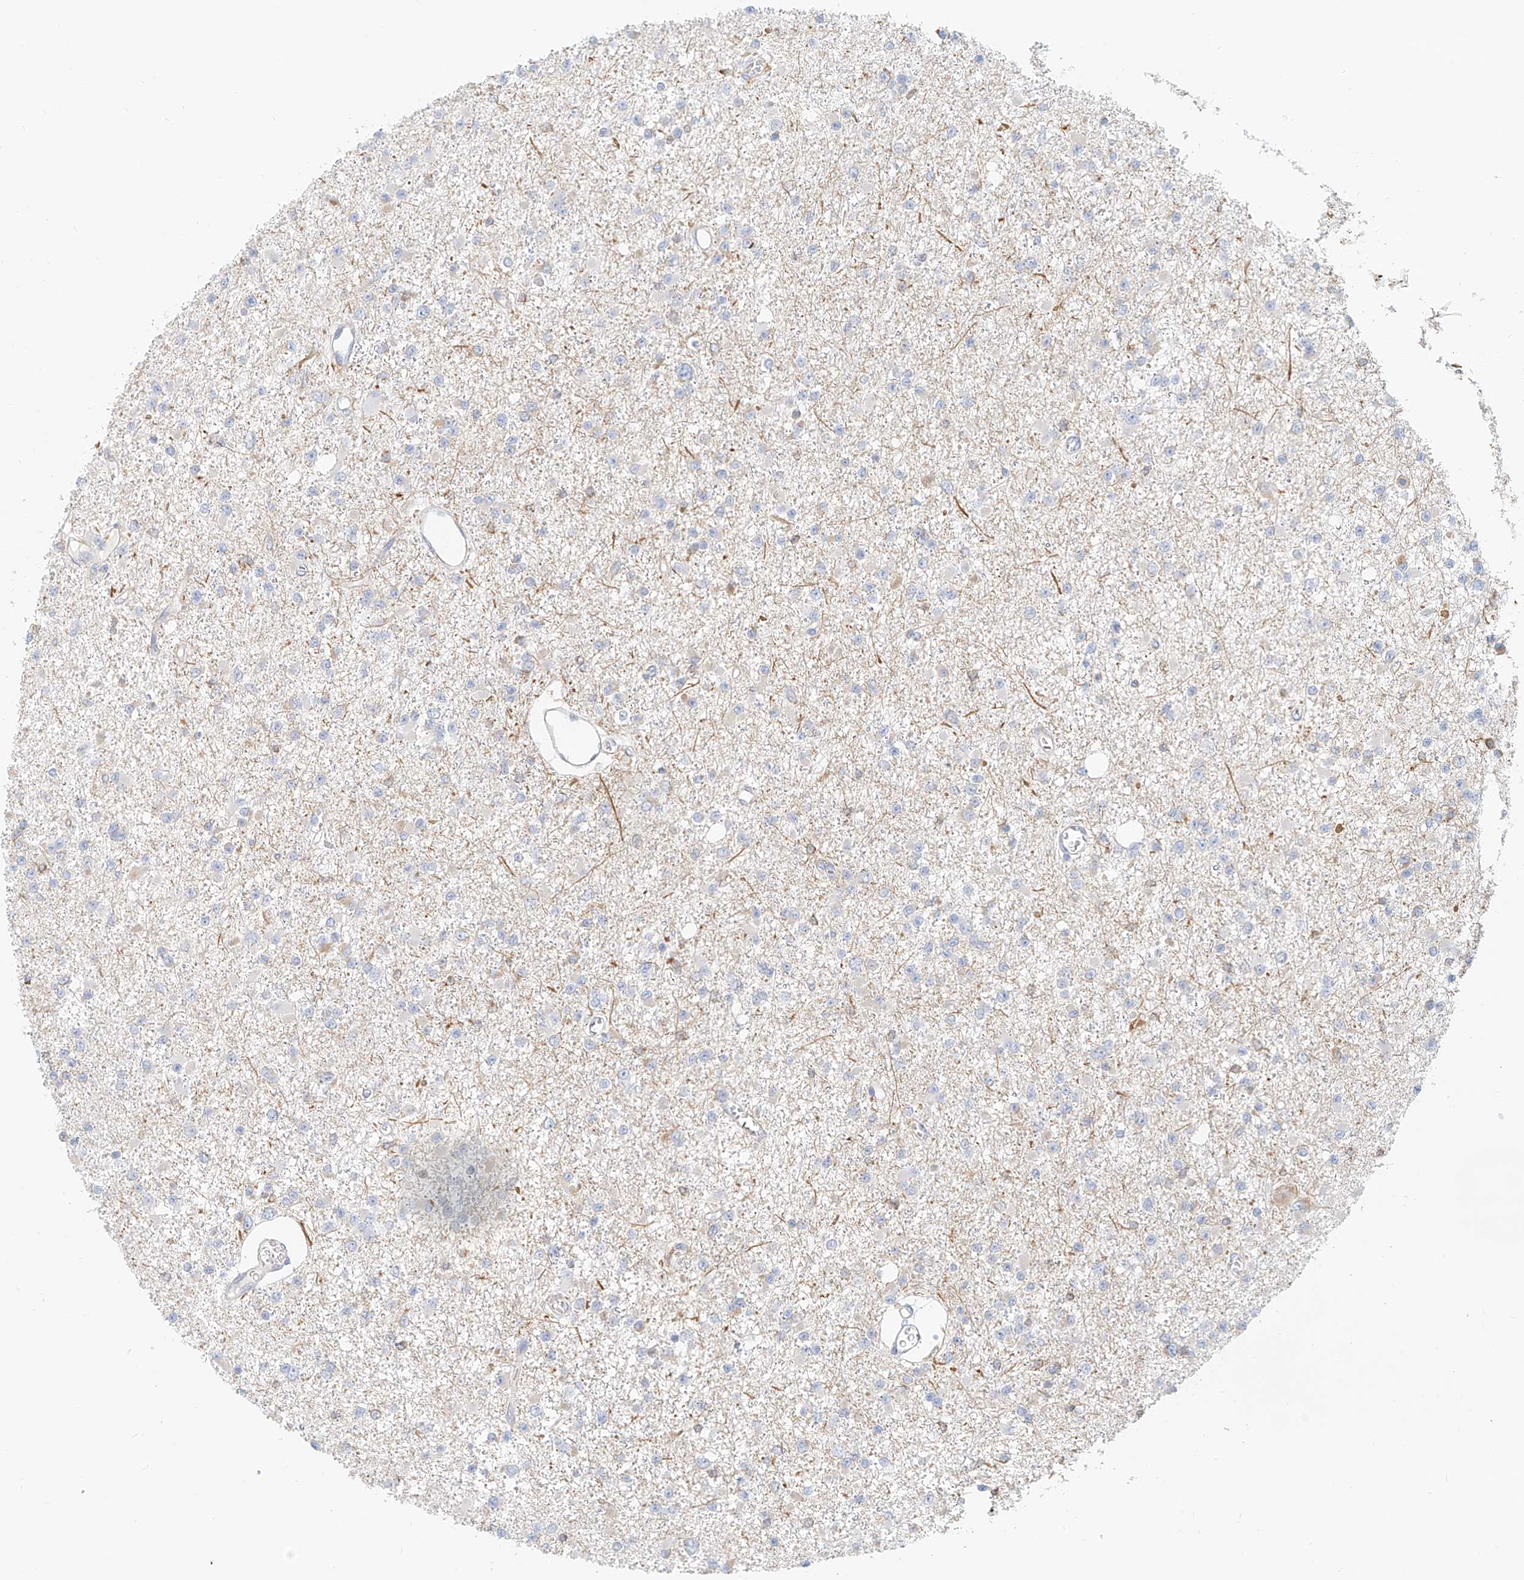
{"staining": {"intensity": "negative", "quantity": "none", "location": "none"}, "tissue": "glioma", "cell_type": "Tumor cells", "image_type": "cancer", "snomed": [{"axis": "morphology", "description": "Glioma, malignant, Low grade"}, {"axis": "topography", "description": "Brain"}], "caption": "DAB immunohistochemical staining of malignant low-grade glioma shows no significant staining in tumor cells.", "gene": "DHRS7", "patient": {"sex": "female", "age": 22}}